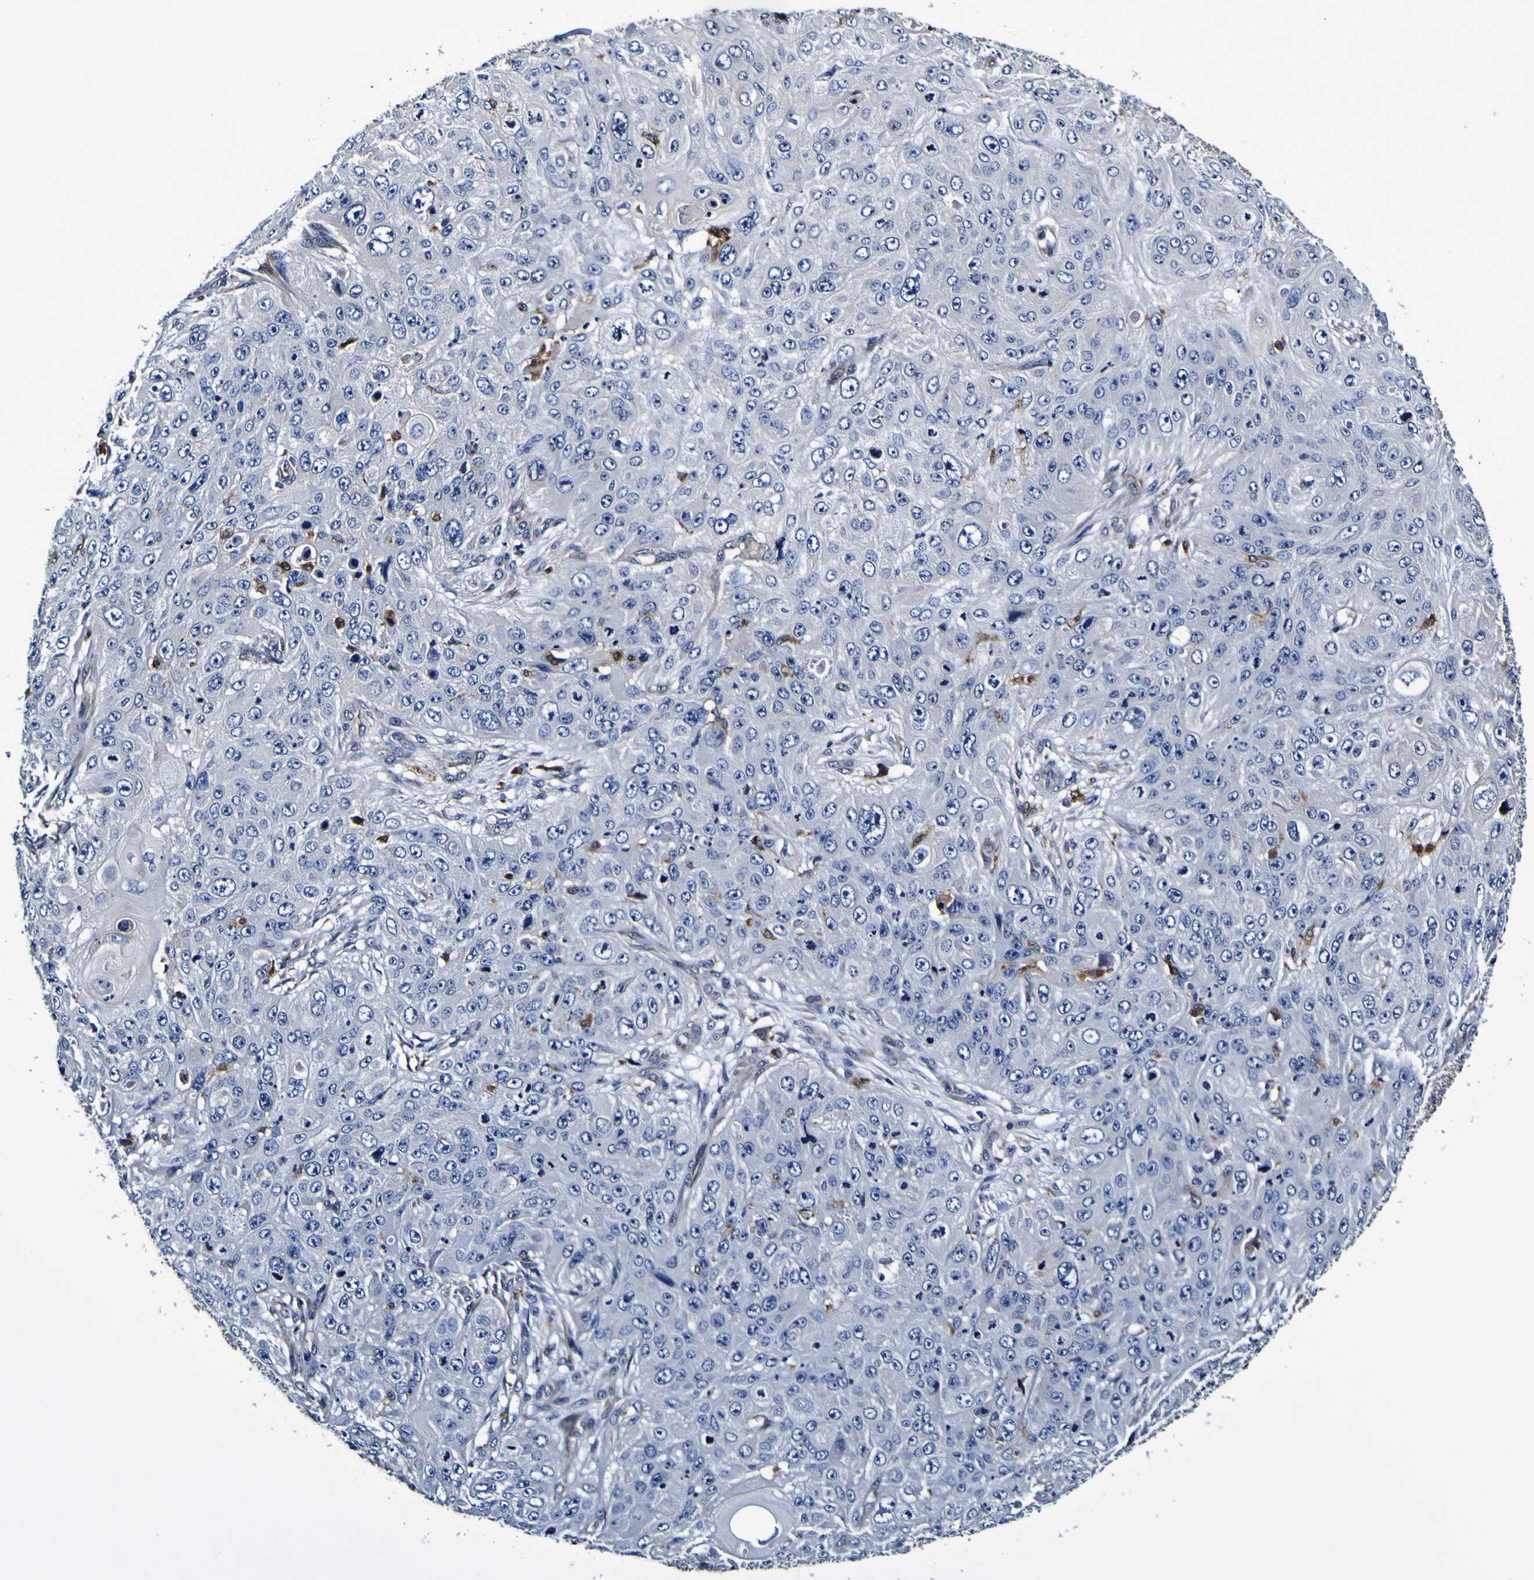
{"staining": {"intensity": "negative", "quantity": "none", "location": "none"}, "tissue": "skin cancer", "cell_type": "Tumor cells", "image_type": "cancer", "snomed": [{"axis": "morphology", "description": "Squamous cell carcinoma, NOS"}, {"axis": "topography", "description": "Skin"}], "caption": "IHC of skin squamous cell carcinoma reveals no staining in tumor cells. (DAB IHC with hematoxylin counter stain).", "gene": "GPX1", "patient": {"sex": "female", "age": 80}}